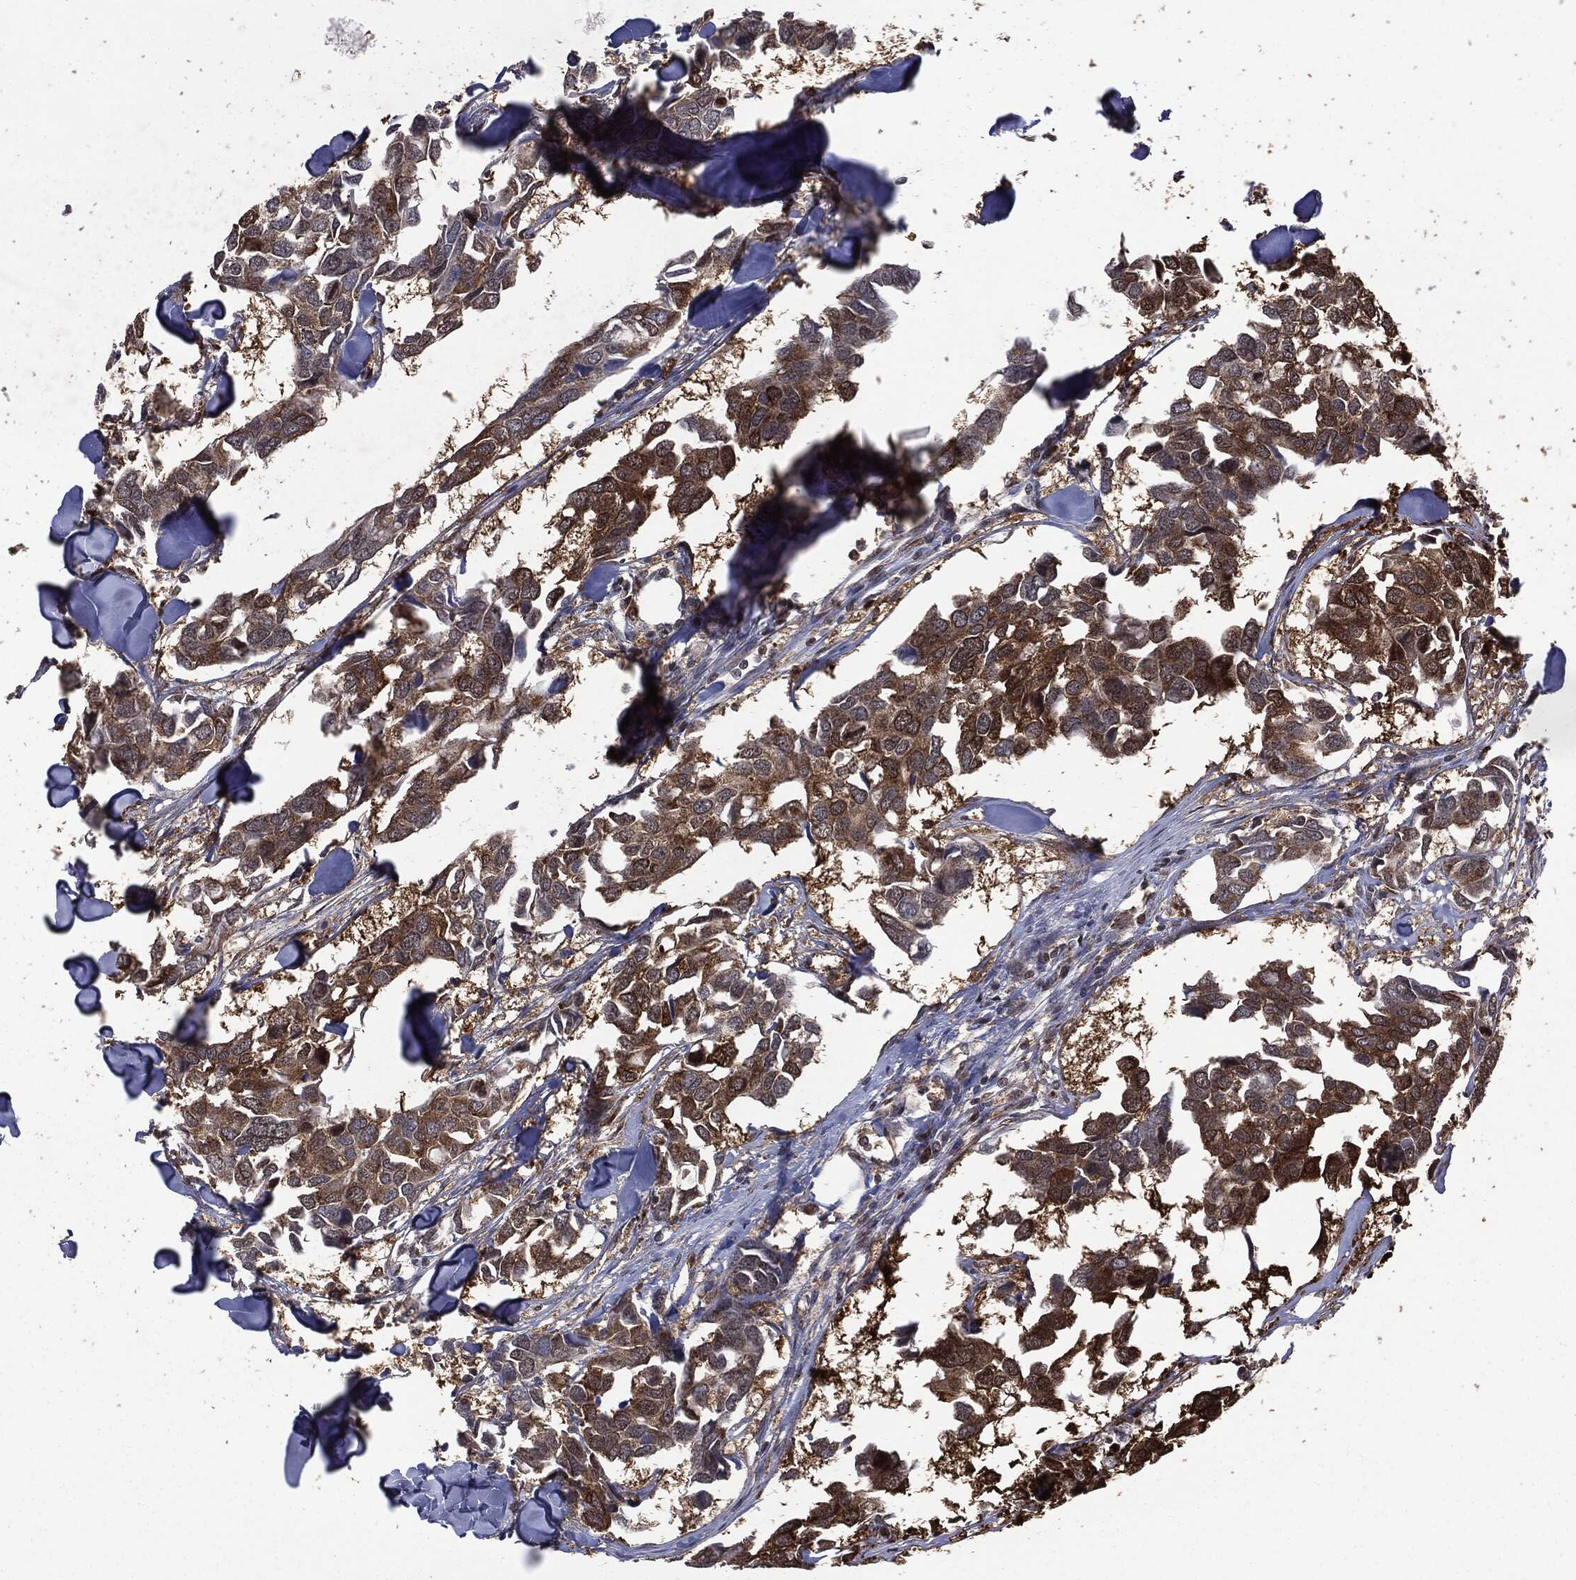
{"staining": {"intensity": "moderate", "quantity": ">75%", "location": "cytoplasmic/membranous"}, "tissue": "breast cancer", "cell_type": "Tumor cells", "image_type": "cancer", "snomed": [{"axis": "morphology", "description": "Duct carcinoma"}, {"axis": "topography", "description": "Breast"}], "caption": "High-magnification brightfield microscopy of breast cancer stained with DAB (brown) and counterstained with hematoxylin (blue). tumor cells exhibit moderate cytoplasmic/membranous expression is appreciated in approximately>75% of cells.", "gene": "GPI", "patient": {"sex": "female", "age": 83}}